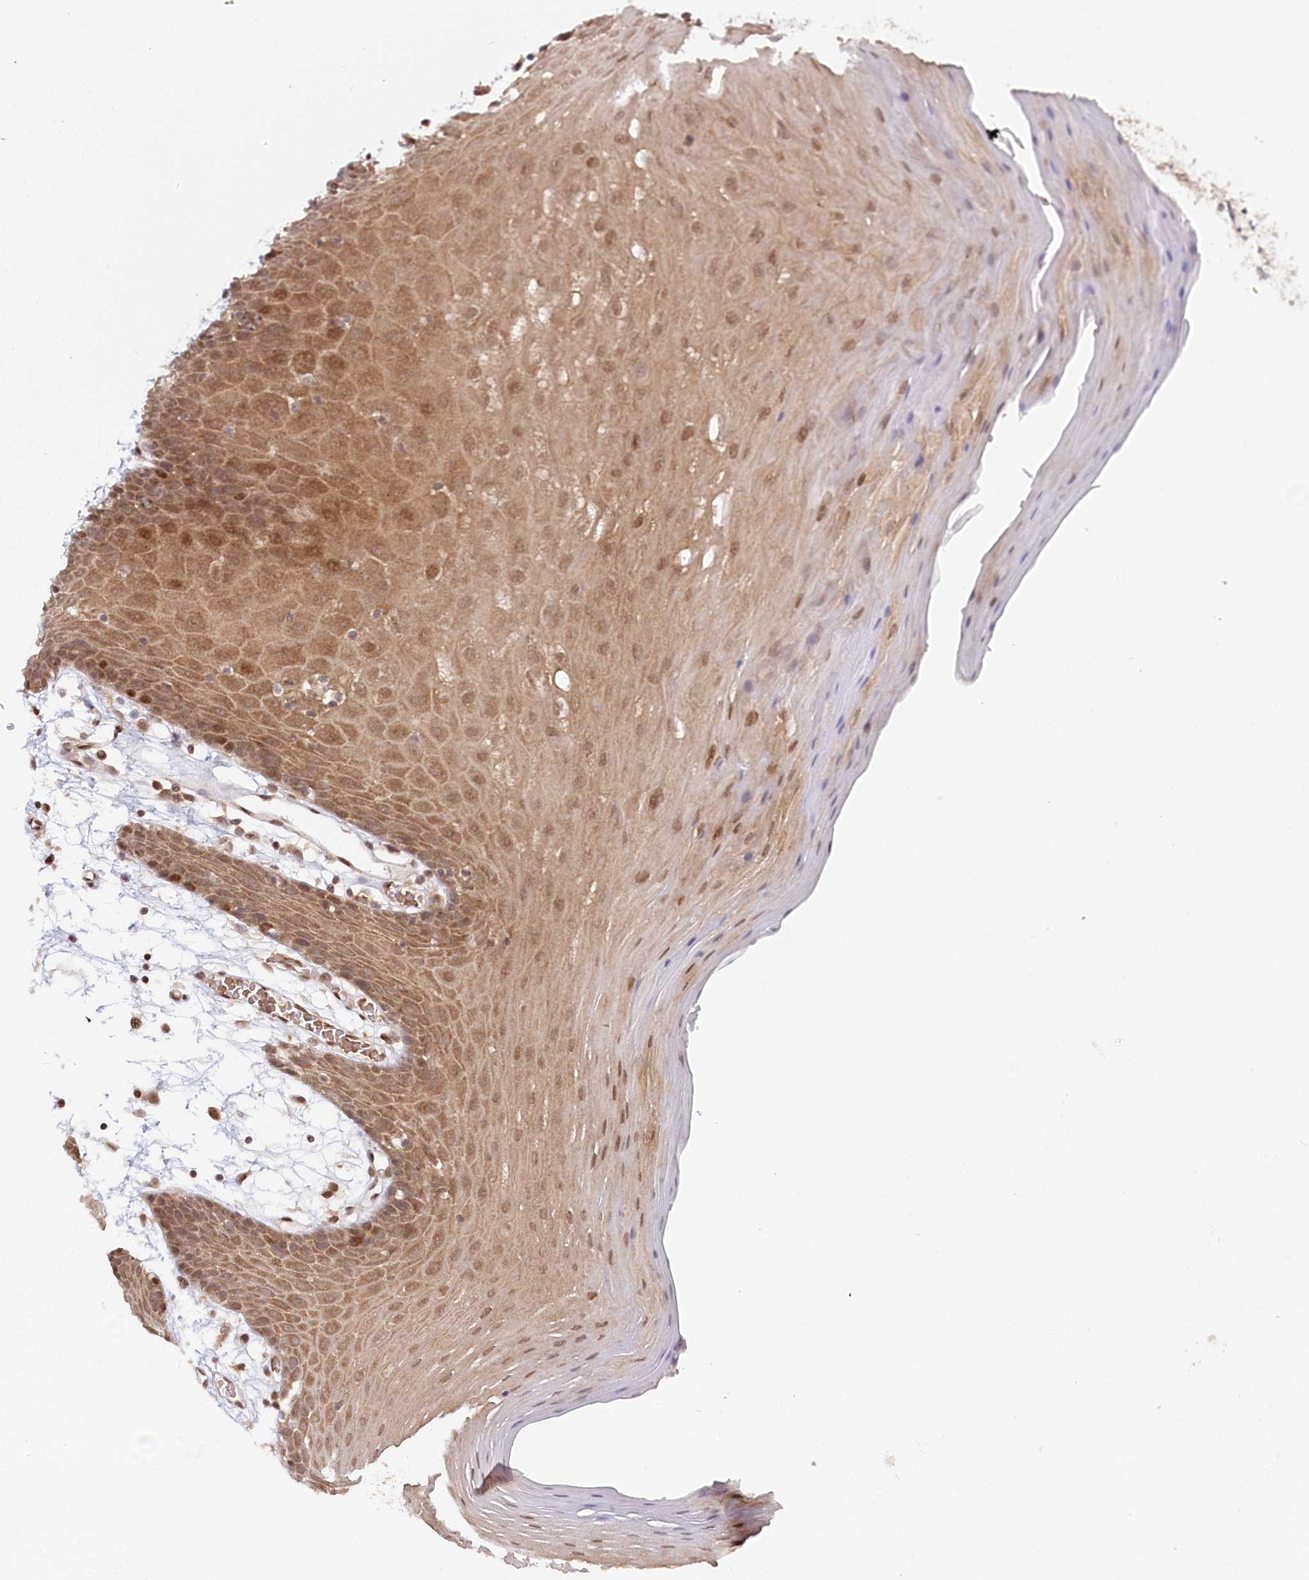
{"staining": {"intensity": "moderate", "quantity": ">75%", "location": "cytoplasmic/membranous,nuclear"}, "tissue": "oral mucosa", "cell_type": "Squamous epithelial cells", "image_type": "normal", "snomed": [{"axis": "morphology", "description": "Normal tissue, NOS"}, {"axis": "topography", "description": "Skeletal muscle"}, {"axis": "topography", "description": "Oral tissue"}, {"axis": "topography", "description": "Salivary gland"}, {"axis": "topography", "description": "Peripheral nerve tissue"}], "caption": "Immunohistochemistry (IHC) (DAB) staining of unremarkable oral mucosa exhibits moderate cytoplasmic/membranous,nuclear protein expression in approximately >75% of squamous epithelial cells. (DAB (3,3'-diaminobenzidine) = brown stain, brightfield microscopy at high magnification).", "gene": "CCDC65", "patient": {"sex": "male", "age": 54}}